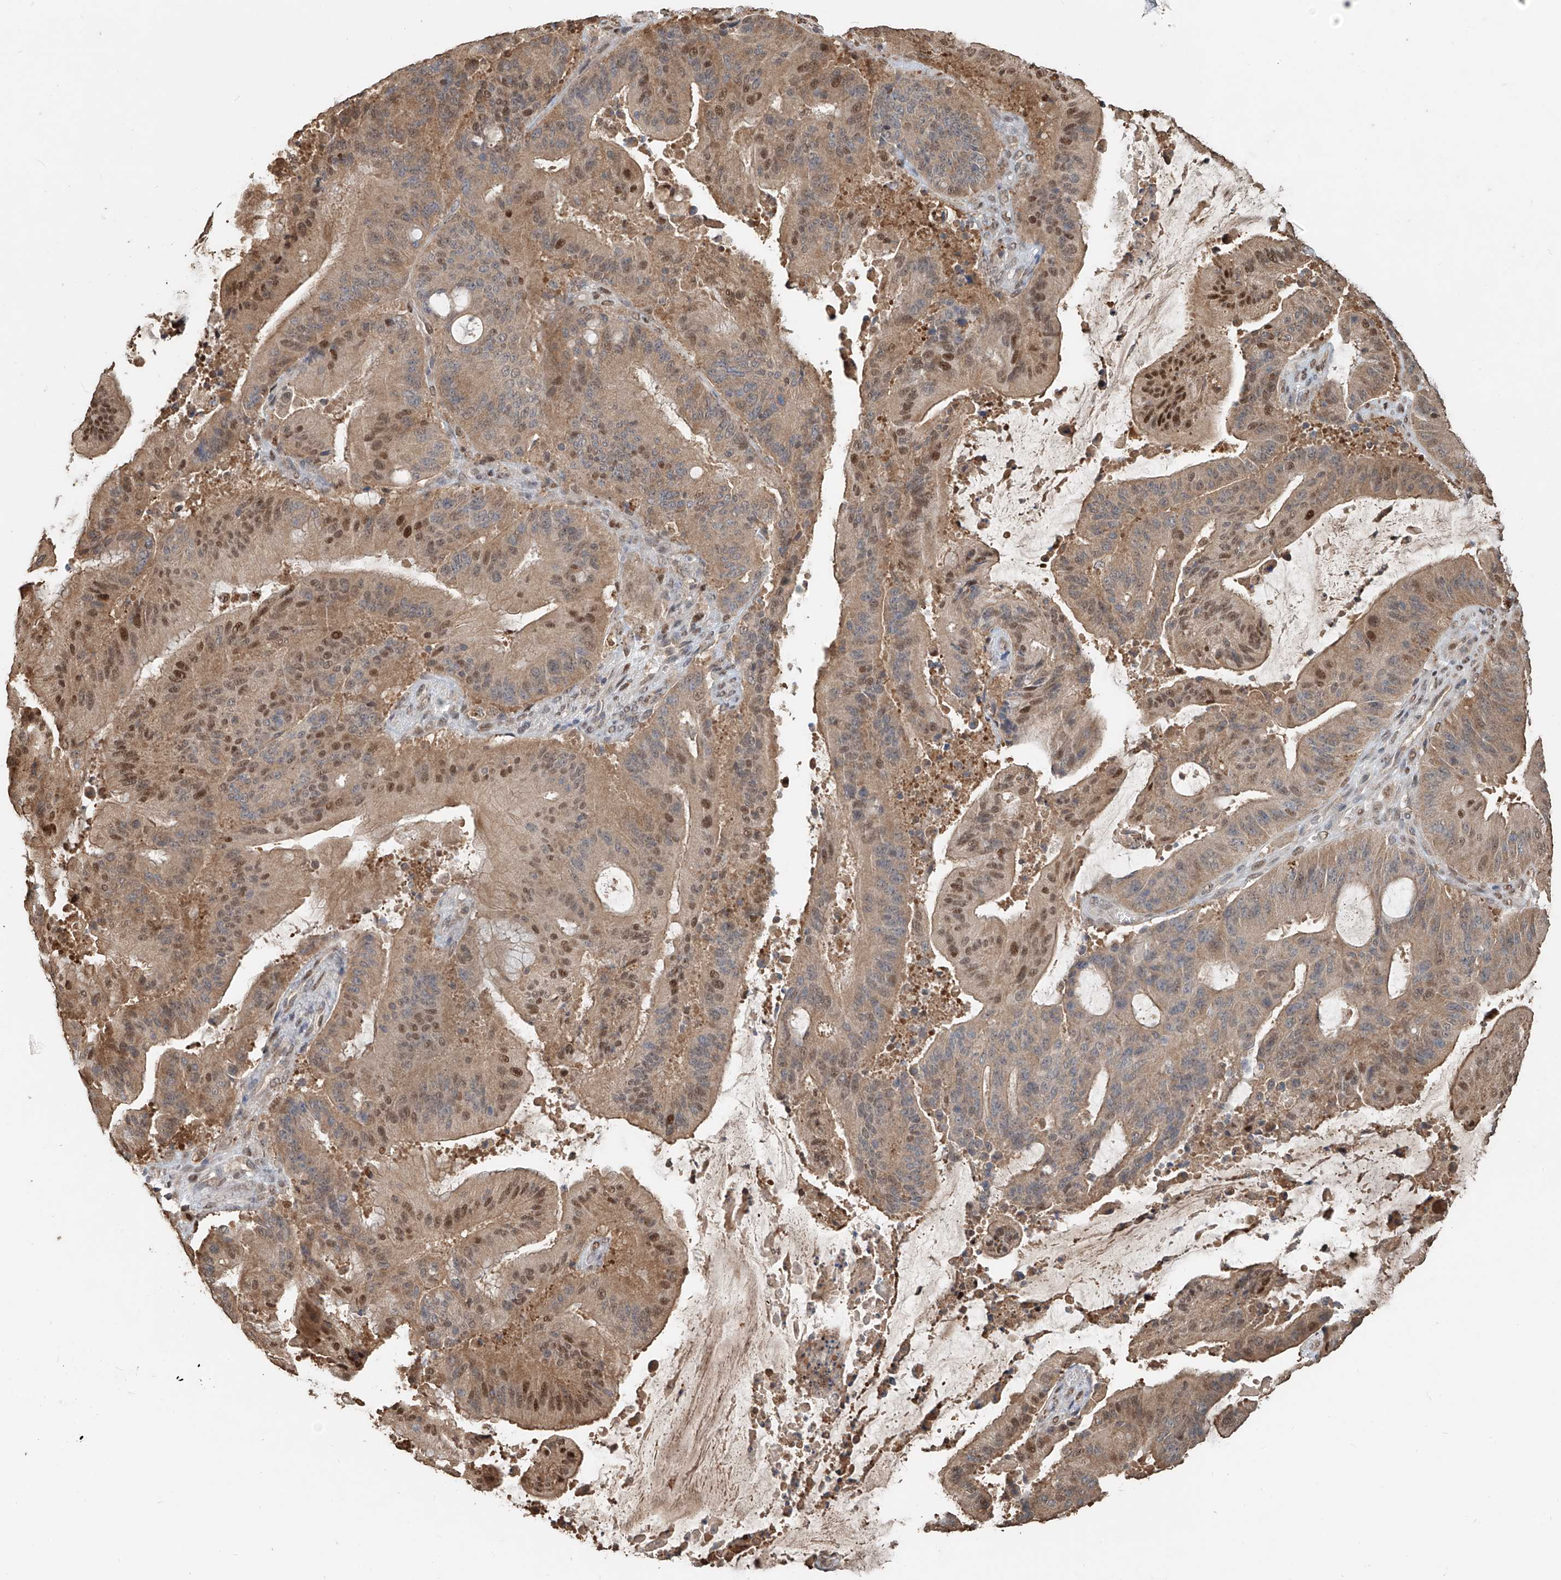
{"staining": {"intensity": "moderate", "quantity": "25%-75%", "location": "cytoplasmic/membranous,nuclear"}, "tissue": "liver cancer", "cell_type": "Tumor cells", "image_type": "cancer", "snomed": [{"axis": "morphology", "description": "Normal tissue, NOS"}, {"axis": "morphology", "description": "Cholangiocarcinoma"}, {"axis": "topography", "description": "Liver"}, {"axis": "topography", "description": "Peripheral nerve tissue"}], "caption": "Protein staining displays moderate cytoplasmic/membranous and nuclear staining in about 25%-75% of tumor cells in liver cholangiocarcinoma.", "gene": "RMND1", "patient": {"sex": "female", "age": 73}}